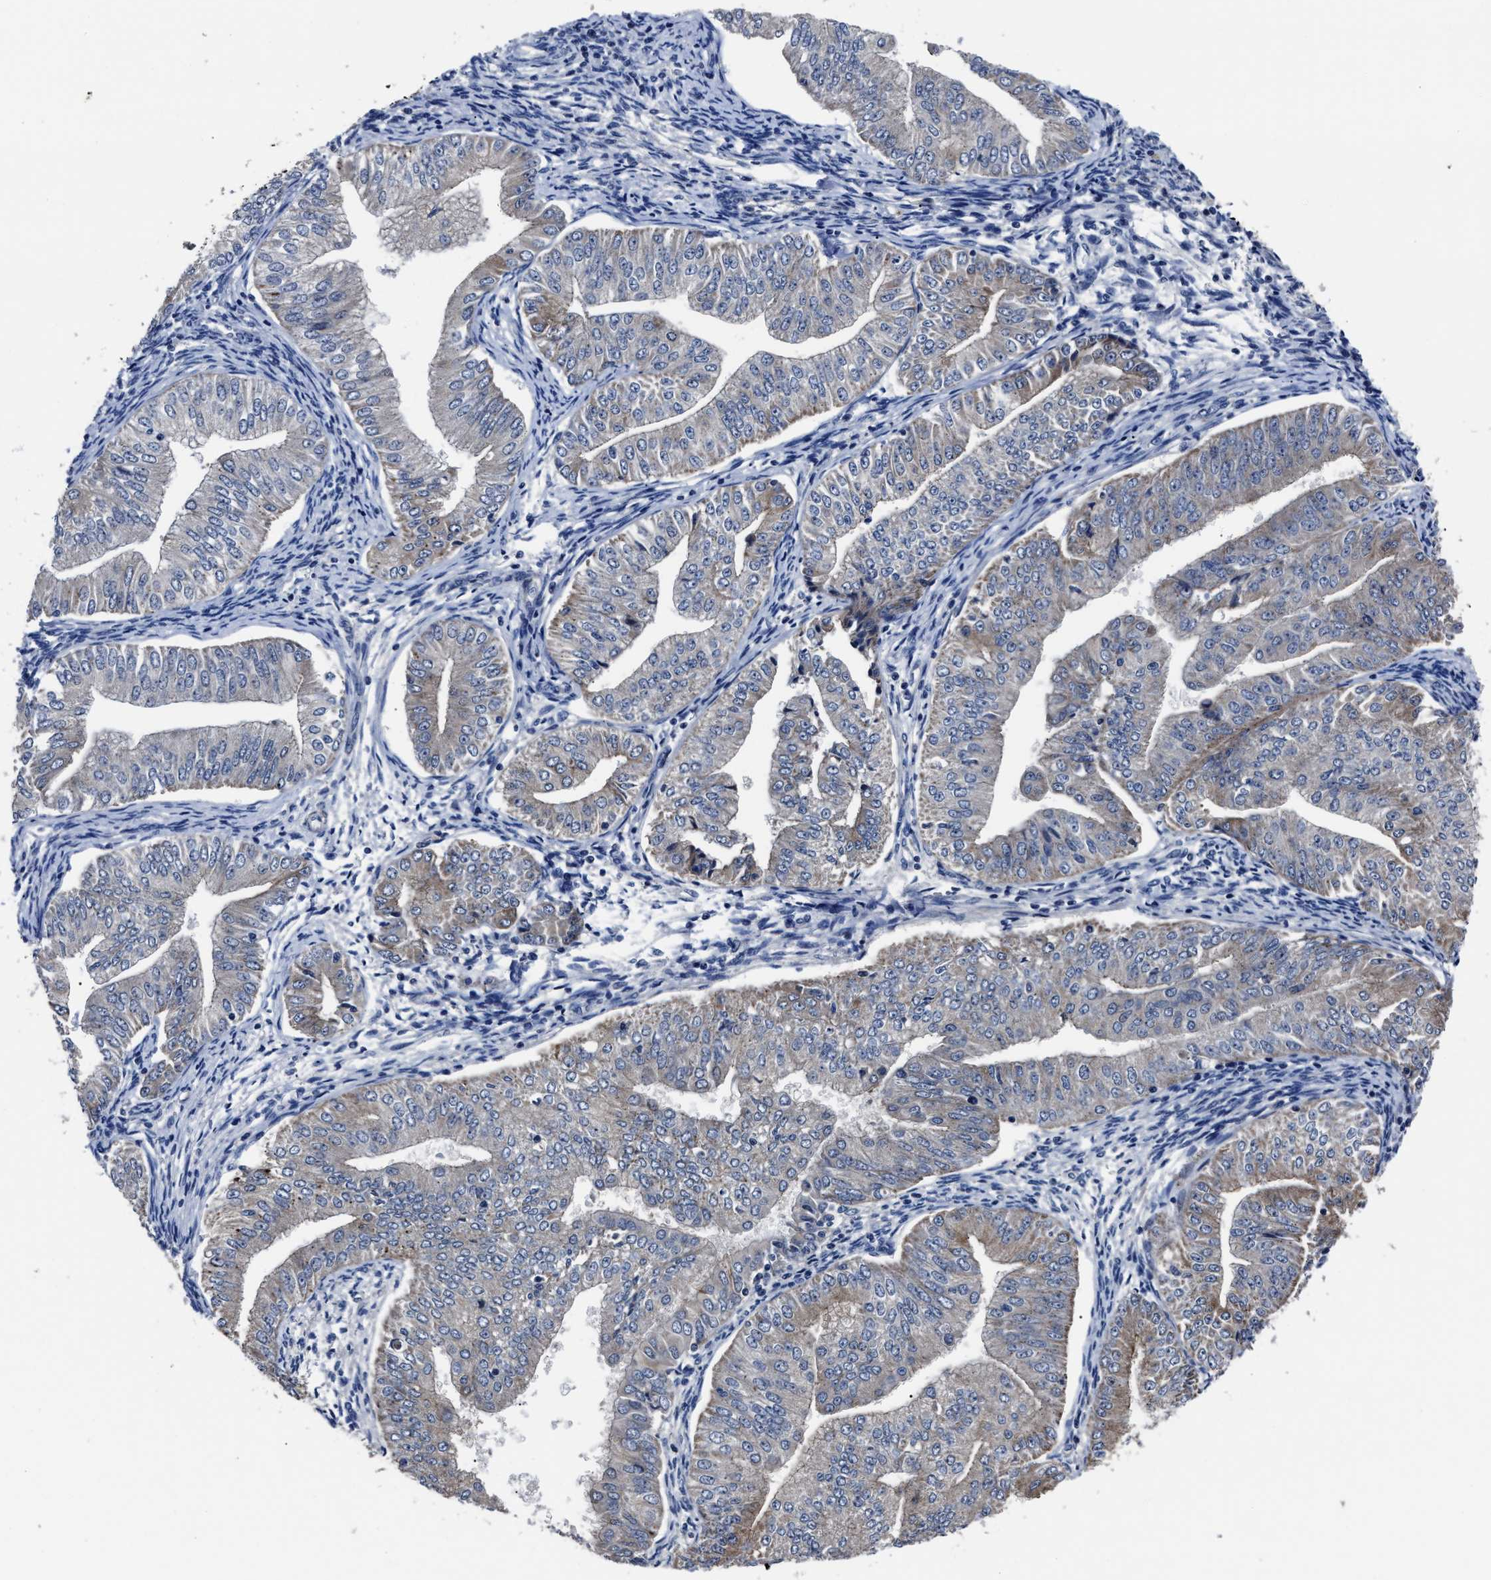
{"staining": {"intensity": "weak", "quantity": "<25%", "location": "cytoplasmic/membranous"}, "tissue": "endometrial cancer", "cell_type": "Tumor cells", "image_type": "cancer", "snomed": [{"axis": "morphology", "description": "Normal tissue, NOS"}, {"axis": "morphology", "description": "Adenocarcinoma, NOS"}, {"axis": "topography", "description": "Endometrium"}], "caption": "Endometrial cancer was stained to show a protein in brown. There is no significant staining in tumor cells. Nuclei are stained in blue.", "gene": "RSBN1L", "patient": {"sex": "female", "age": 53}}